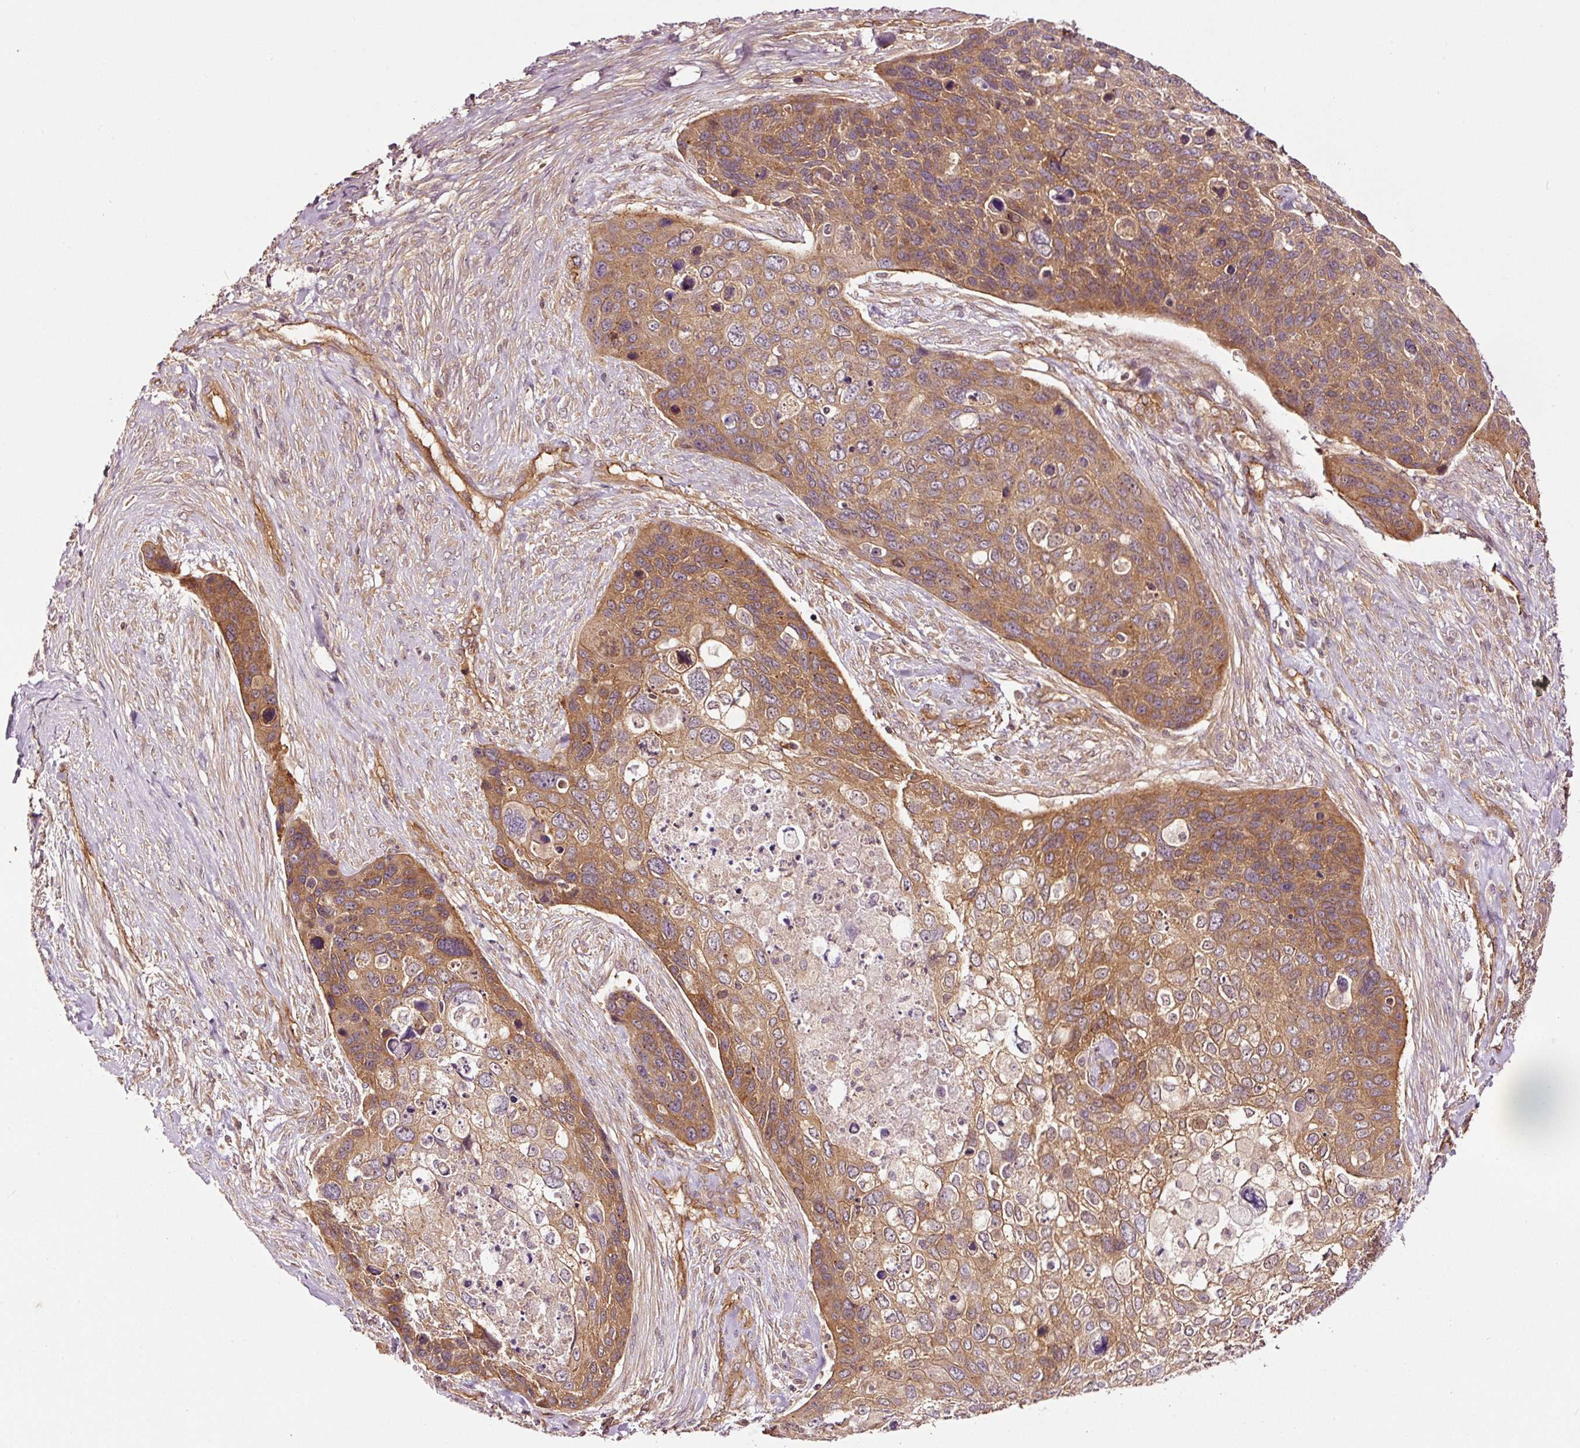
{"staining": {"intensity": "moderate", "quantity": ">75%", "location": "cytoplasmic/membranous"}, "tissue": "skin cancer", "cell_type": "Tumor cells", "image_type": "cancer", "snomed": [{"axis": "morphology", "description": "Basal cell carcinoma"}, {"axis": "topography", "description": "Skin"}], "caption": "This image shows basal cell carcinoma (skin) stained with IHC to label a protein in brown. The cytoplasmic/membranous of tumor cells show moderate positivity for the protein. Nuclei are counter-stained blue.", "gene": "METAP1", "patient": {"sex": "female", "age": 74}}